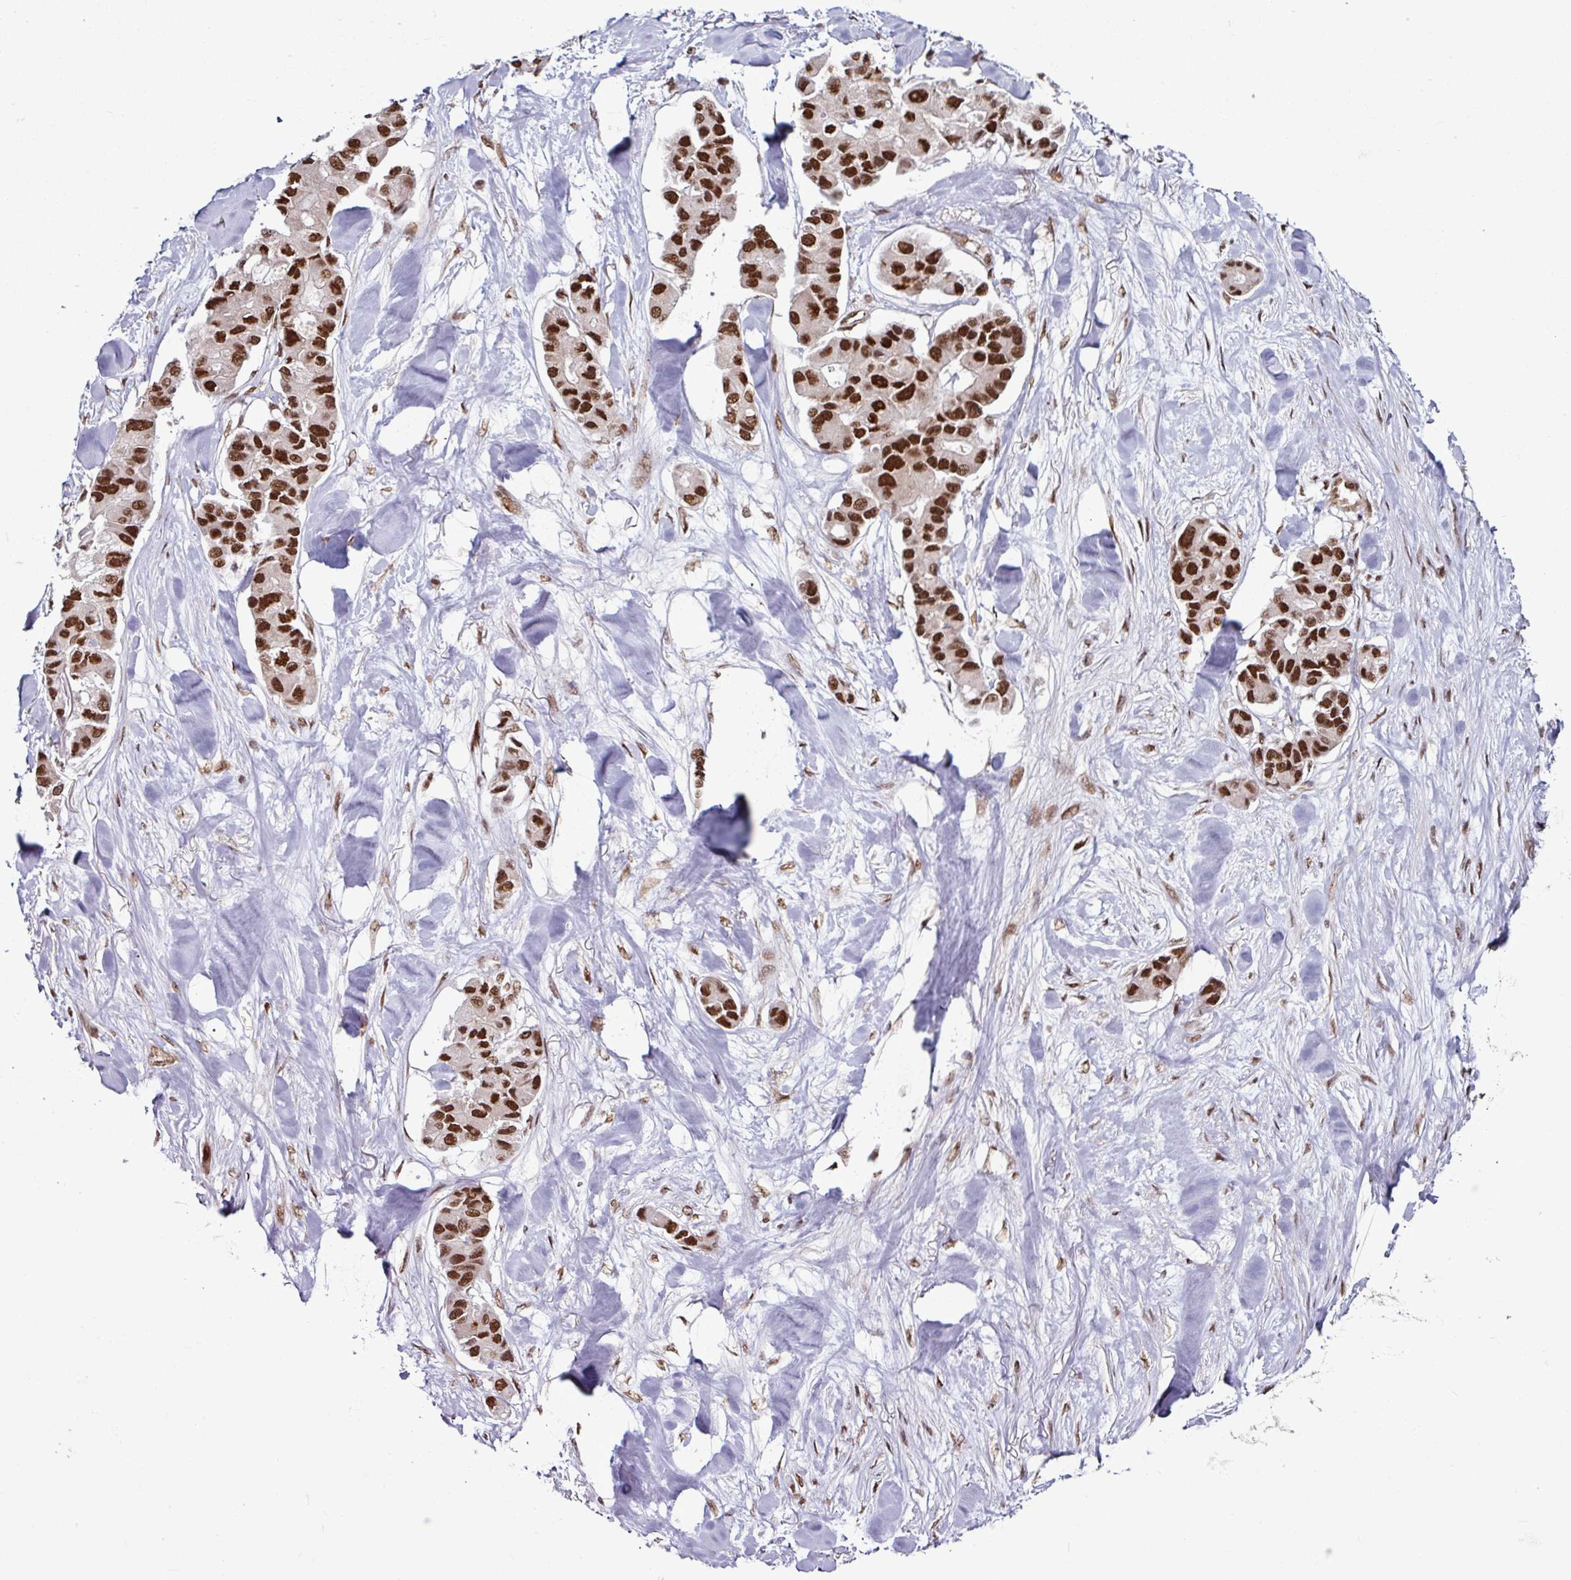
{"staining": {"intensity": "strong", "quantity": ">75%", "location": "nuclear"}, "tissue": "lung cancer", "cell_type": "Tumor cells", "image_type": "cancer", "snomed": [{"axis": "morphology", "description": "Adenocarcinoma, NOS"}, {"axis": "topography", "description": "Lung"}], "caption": "Immunohistochemical staining of human adenocarcinoma (lung) exhibits high levels of strong nuclear protein staining in about >75% of tumor cells.", "gene": "MORF4L2", "patient": {"sex": "female", "age": 54}}